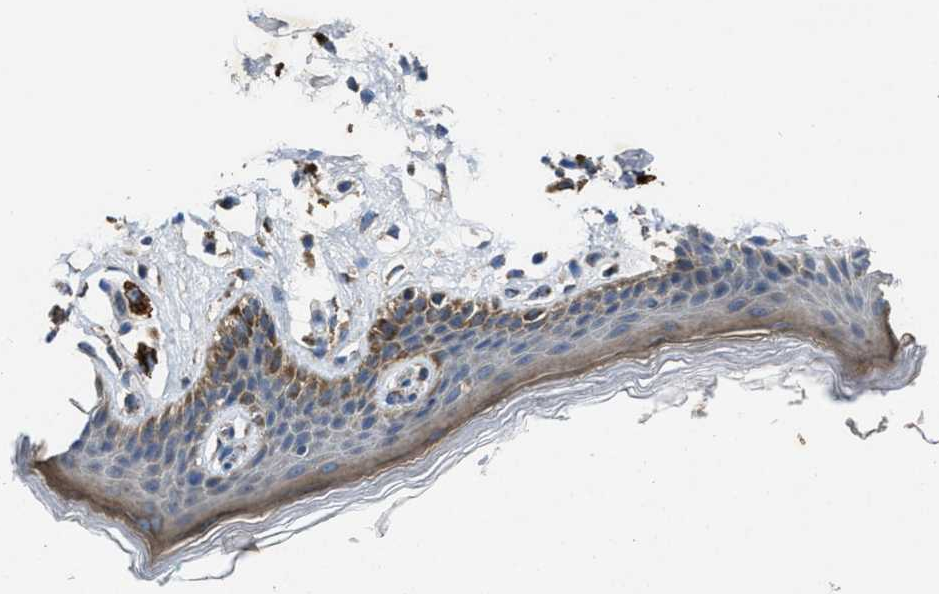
{"staining": {"intensity": "moderate", "quantity": "<25%", "location": "cytoplasmic/membranous"}, "tissue": "skin", "cell_type": "Epidermal cells", "image_type": "normal", "snomed": [{"axis": "morphology", "description": "Normal tissue, NOS"}, {"axis": "topography", "description": "Vulva"}], "caption": "Brown immunohistochemical staining in unremarkable skin reveals moderate cytoplasmic/membranous positivity in approximately <25% of epidermal cells.", "gene": "PDP1", "patient": {"sex": "female", "age": 66}}